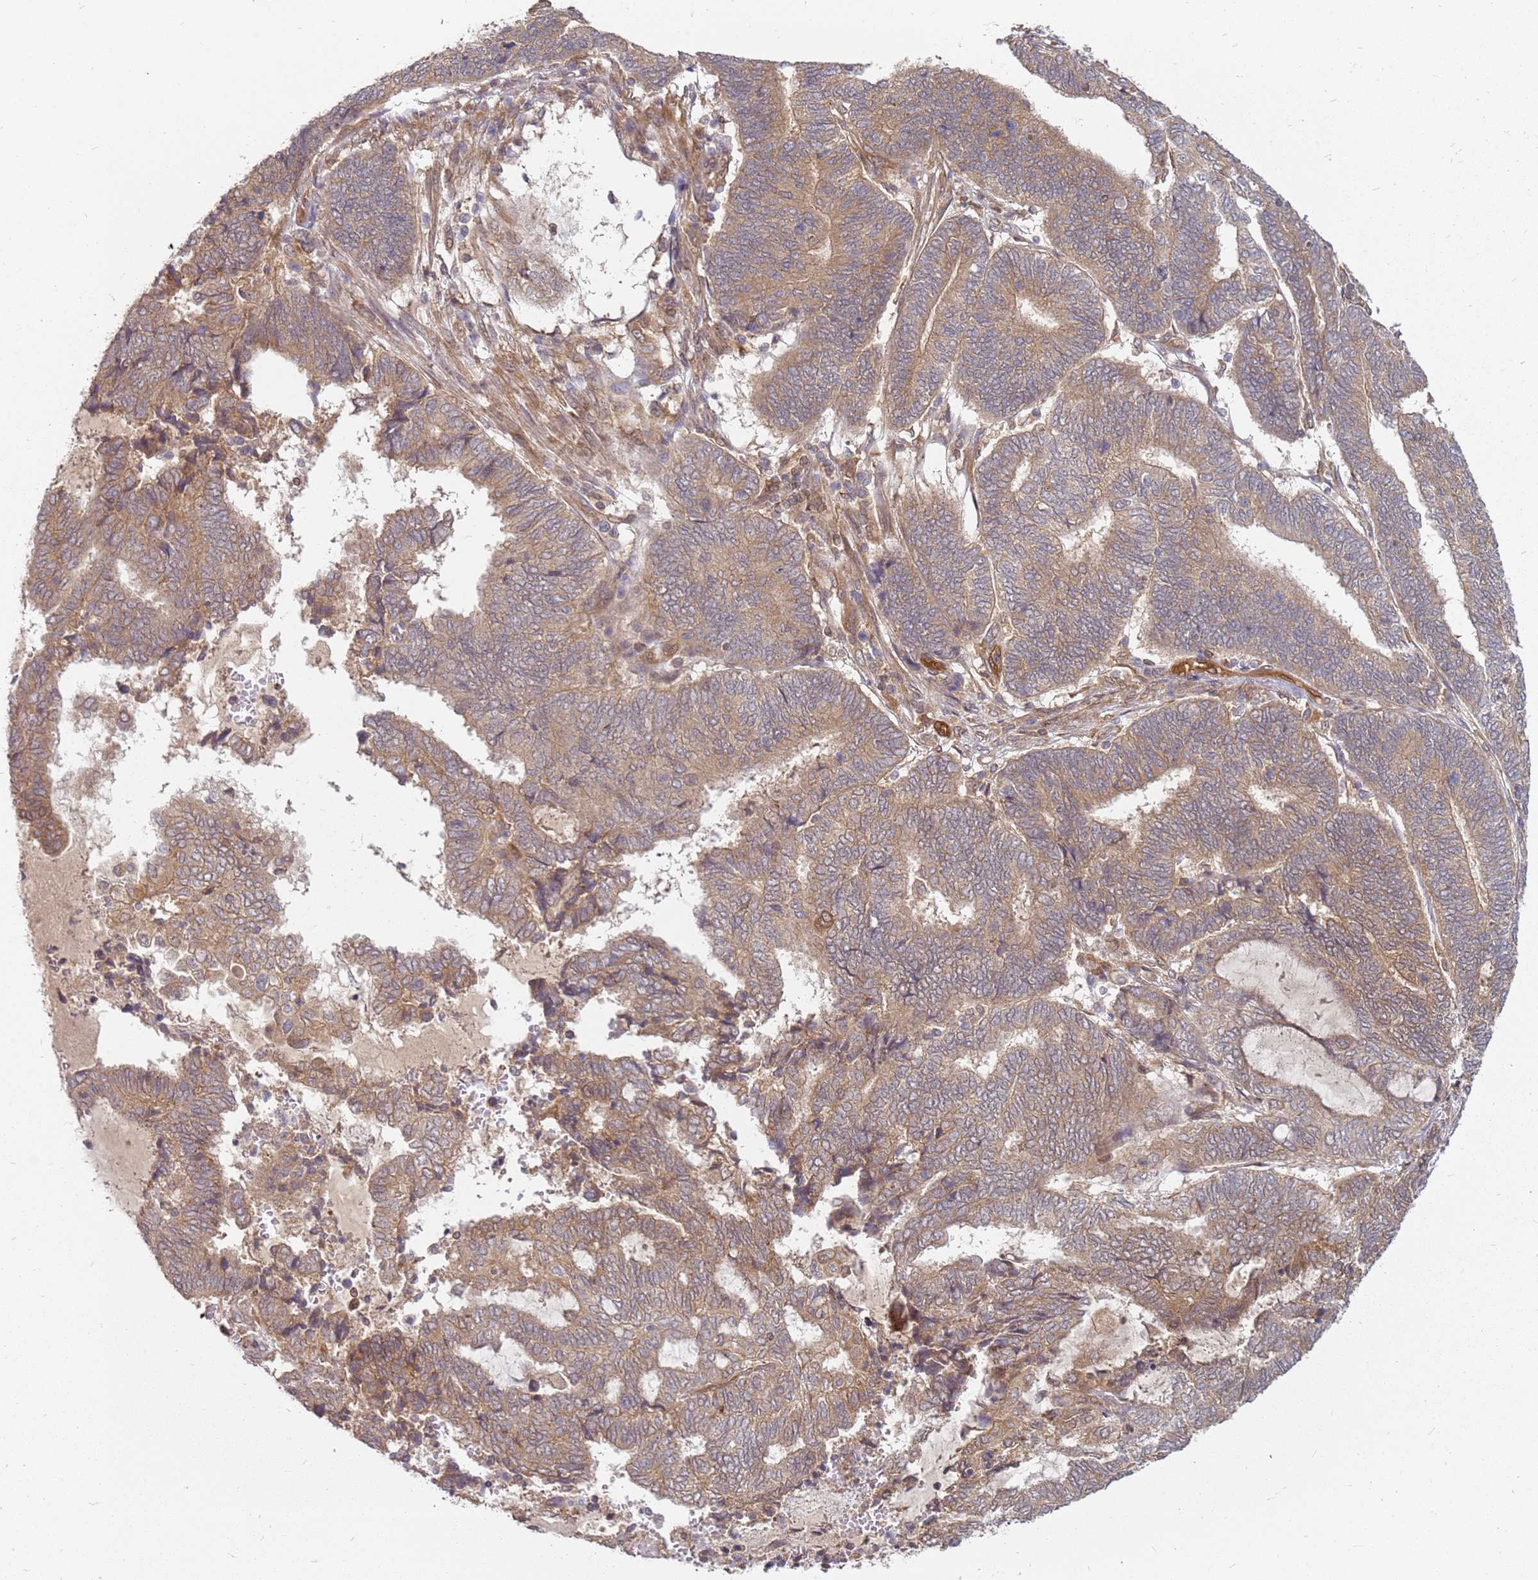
{"staining": {"intensity": "moderate", "quantity": ">75%", "location": "cytoplasmic/membranous"}, "tissue": "endometrial cancer", "cell_type": "Tumor cells", "image_type": "cancer", "snomed": [{"axis": "morphology", "description": "Adenocarcinoma, NOS"}, {"axis": "topography", "description": "Uterus"}, {"axis": "topography", "description": "Endometrium"}], "caption": "Moderate cytoplasmic/membranous expression is present in about >75% of tumor cells in endometrial cancer (adenocarcinoma).", "gene": "NUDT14", "patient": {"sex": "female", "age": 70}}